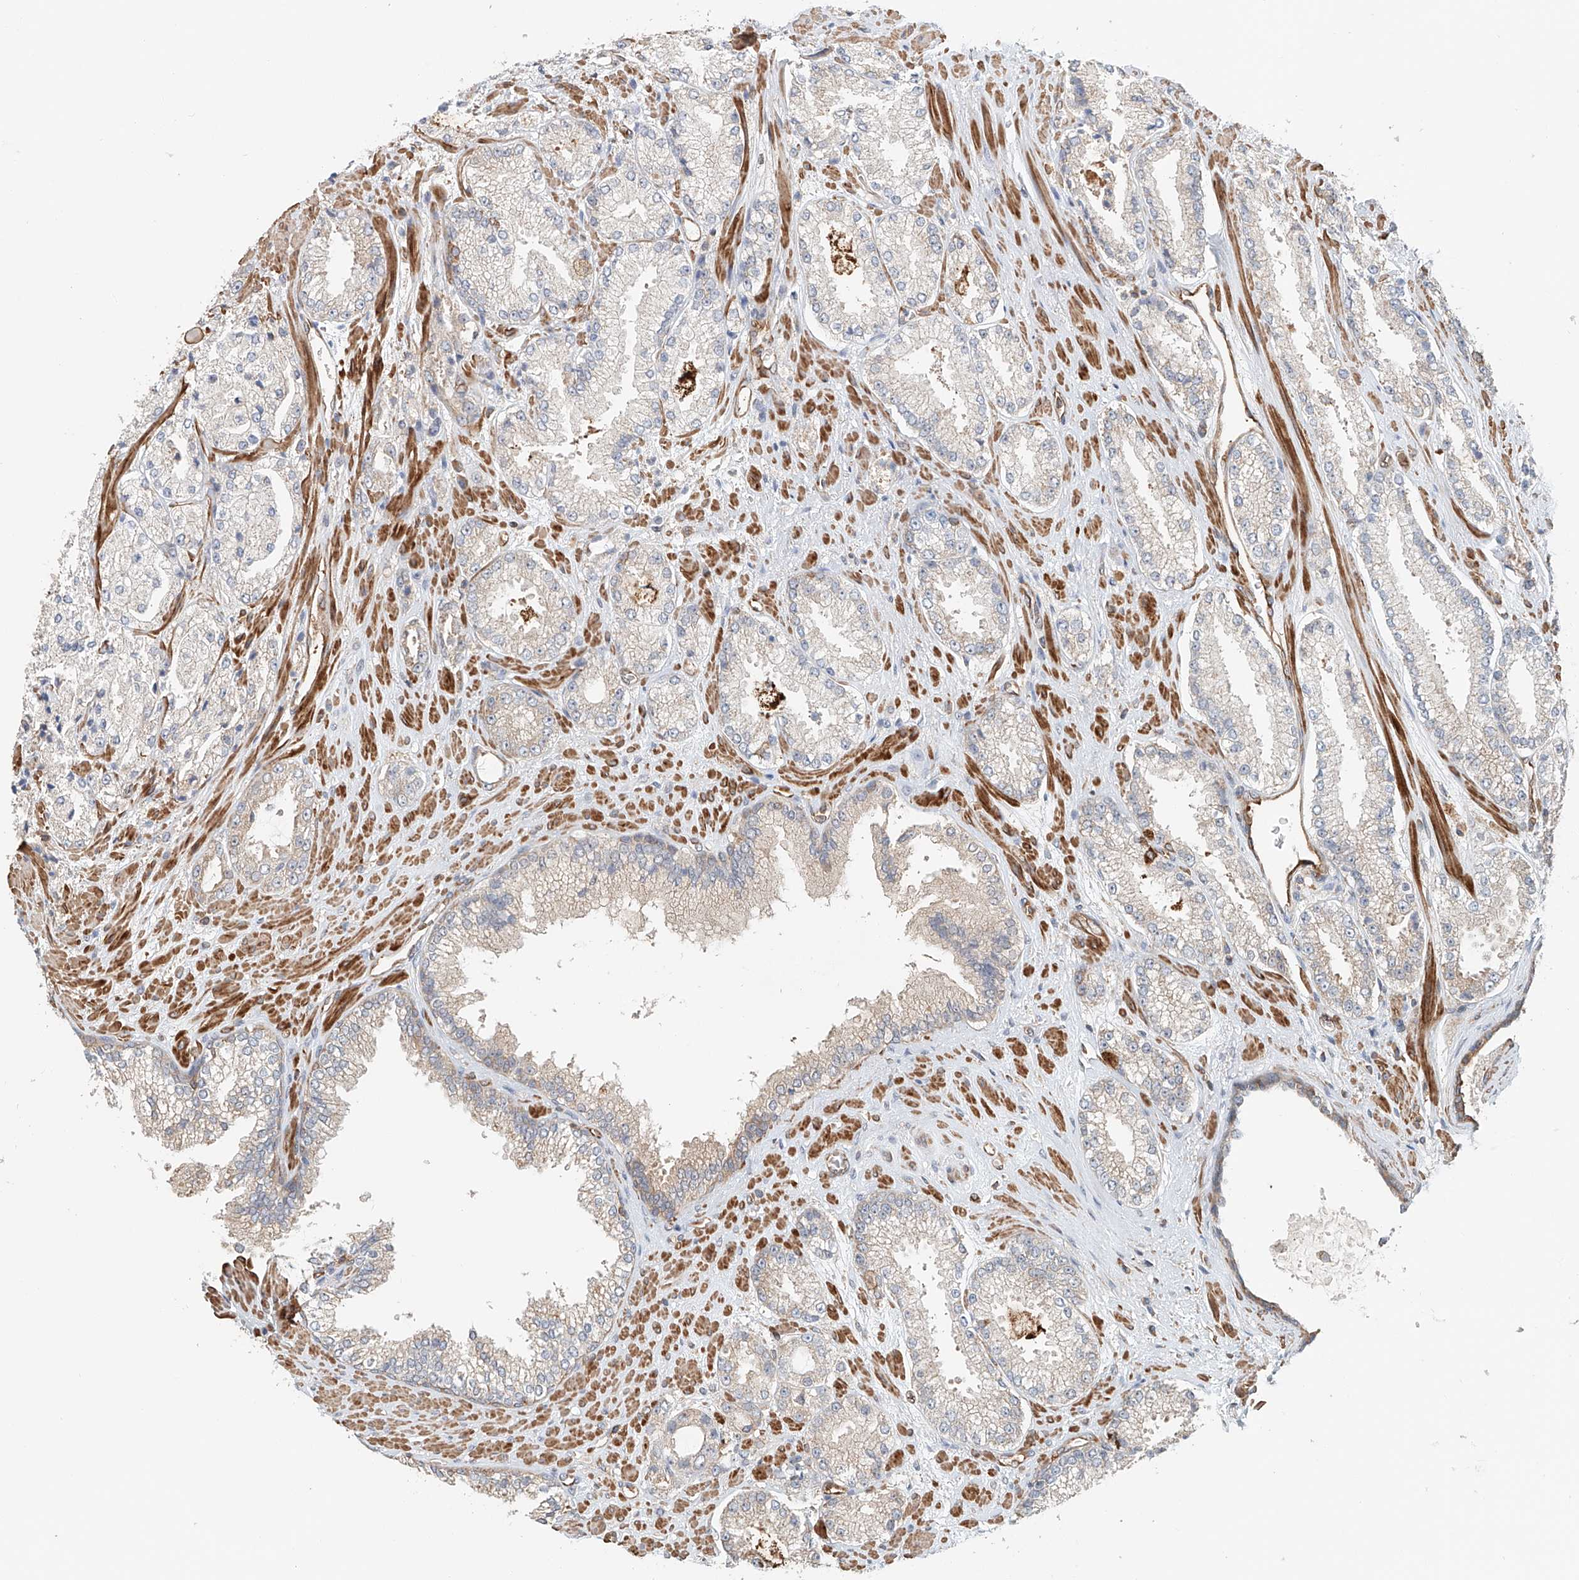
{"staining": {"intensity": "negative", "quantity": "none", "location": "none"}, "tissue": "prostate cancer", "cell_type": "Tumor cells", "image_type": "cancer", "snomed": [{"axis": "morphology", "description": "Adenocarcinoma, High grade"}, {"axis": "topography", "description": "Prostate"}], "caption": "There is no significant expression in tumor cells of prostate cancer (high-grade adenocarcinoma). Brightfield microscopy of IHC stained with DAB (3,3'-diaminobenzidine) (brown) and hematoxylin (blue), captured at high magnification.", "gene": "FRYL", "patient": {"sex": "male", "age": 73}}